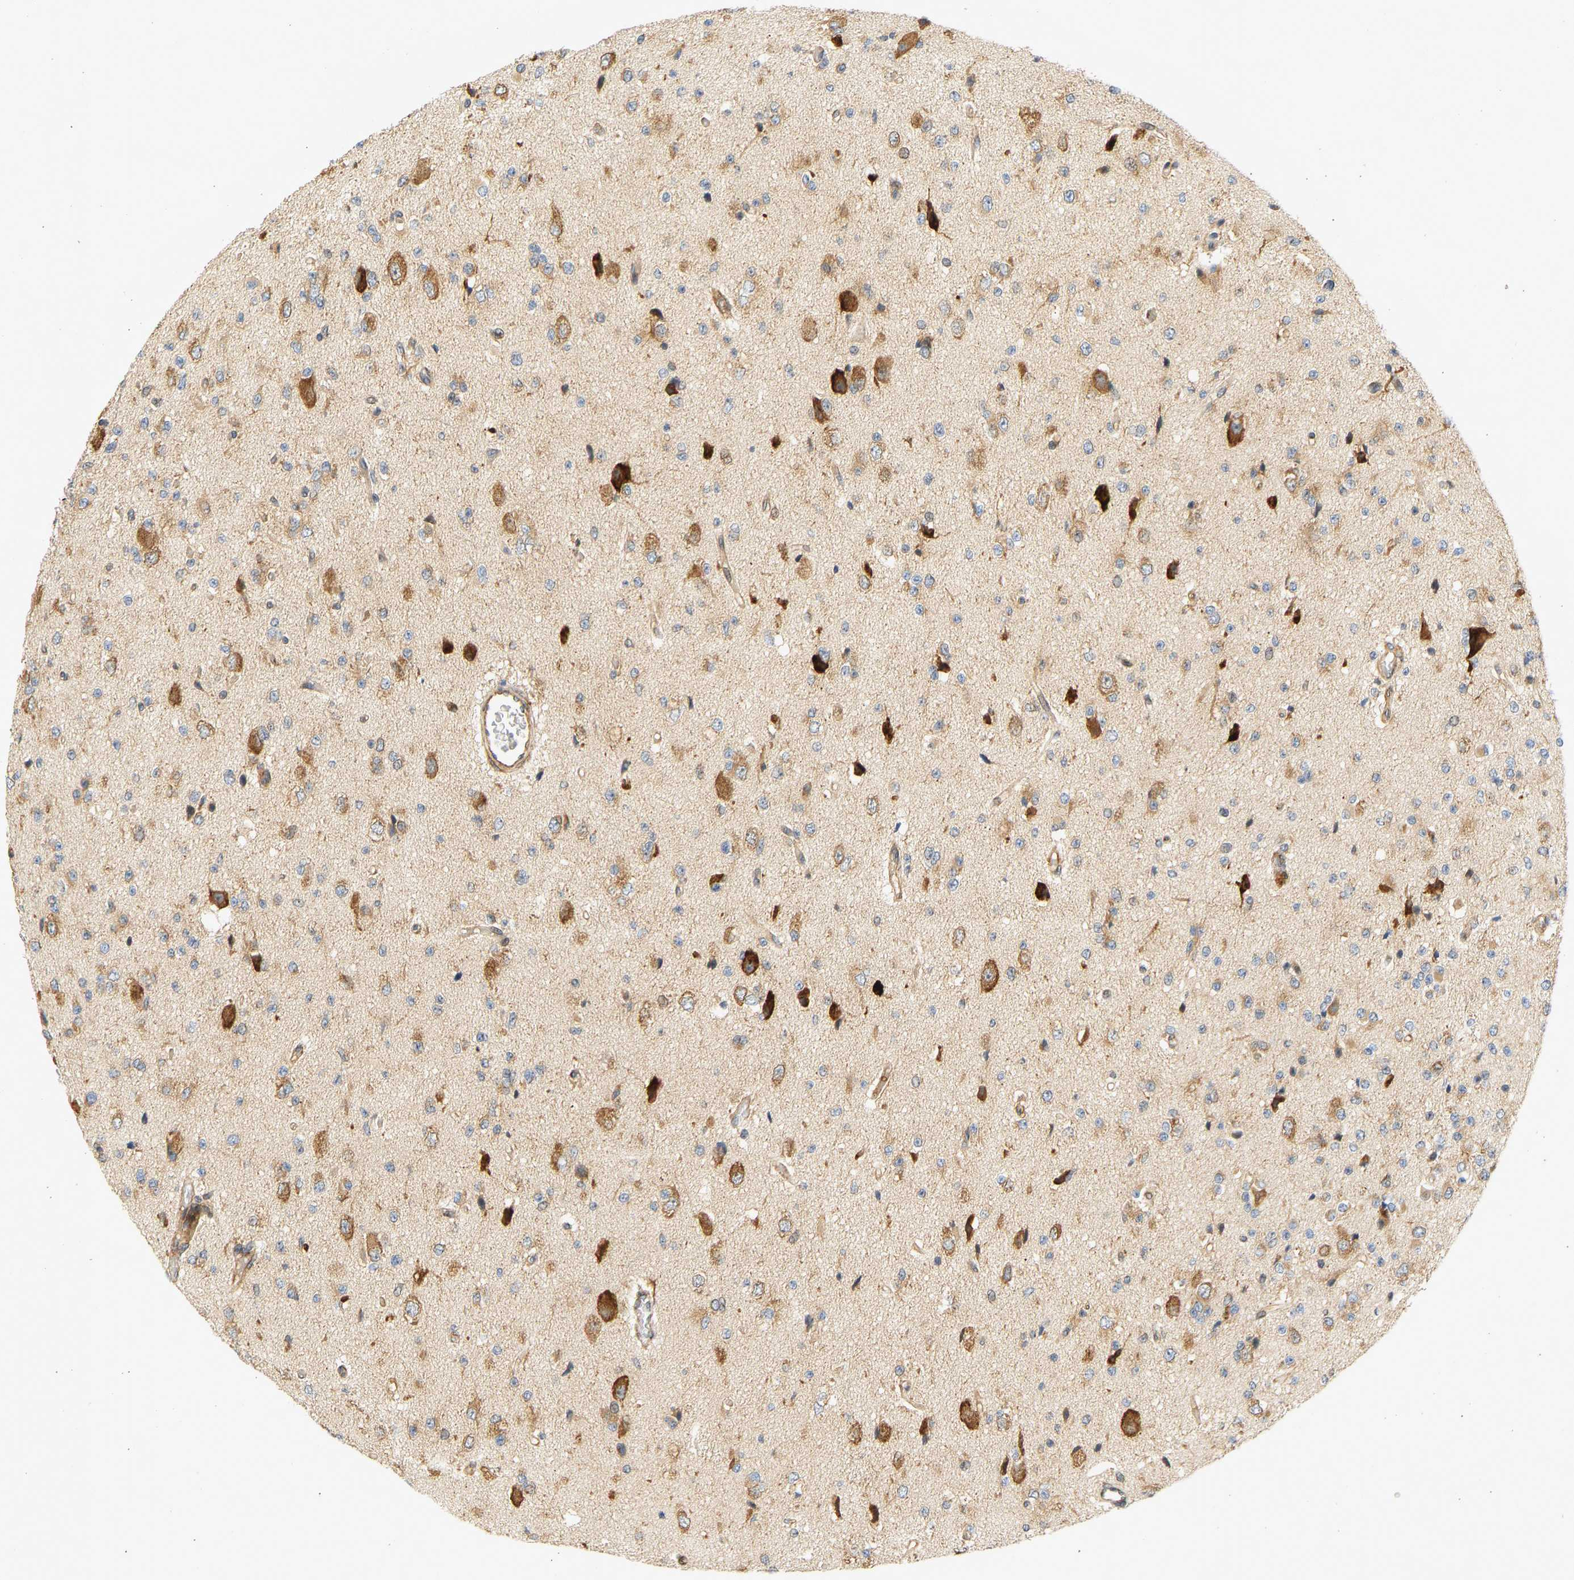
{"staining": {"intensity": "moderate", "quantity": ">75%", "location": "cytoplasmic/membranous"}, "tissue": "glioma", "cell_type": "Tumor cells", "image_type": "cancer", "snomed": [{"axis": "morphology", "description": "Glioma, malignant, High grade"}, {"axis": "topography", "description": "pancreas cauda"}], "caption": "This photomicrograph reveals malignant high-grade glioma stained with immunohistochemistry (IHC) to label a protein in brown. The cytoplasmic/membranous of tumor cells show moderate positivity for the protein. Nuclei are counter-stained blue.", "gene": "RPS14", "patient": {"sex": "male", "age": 60}}